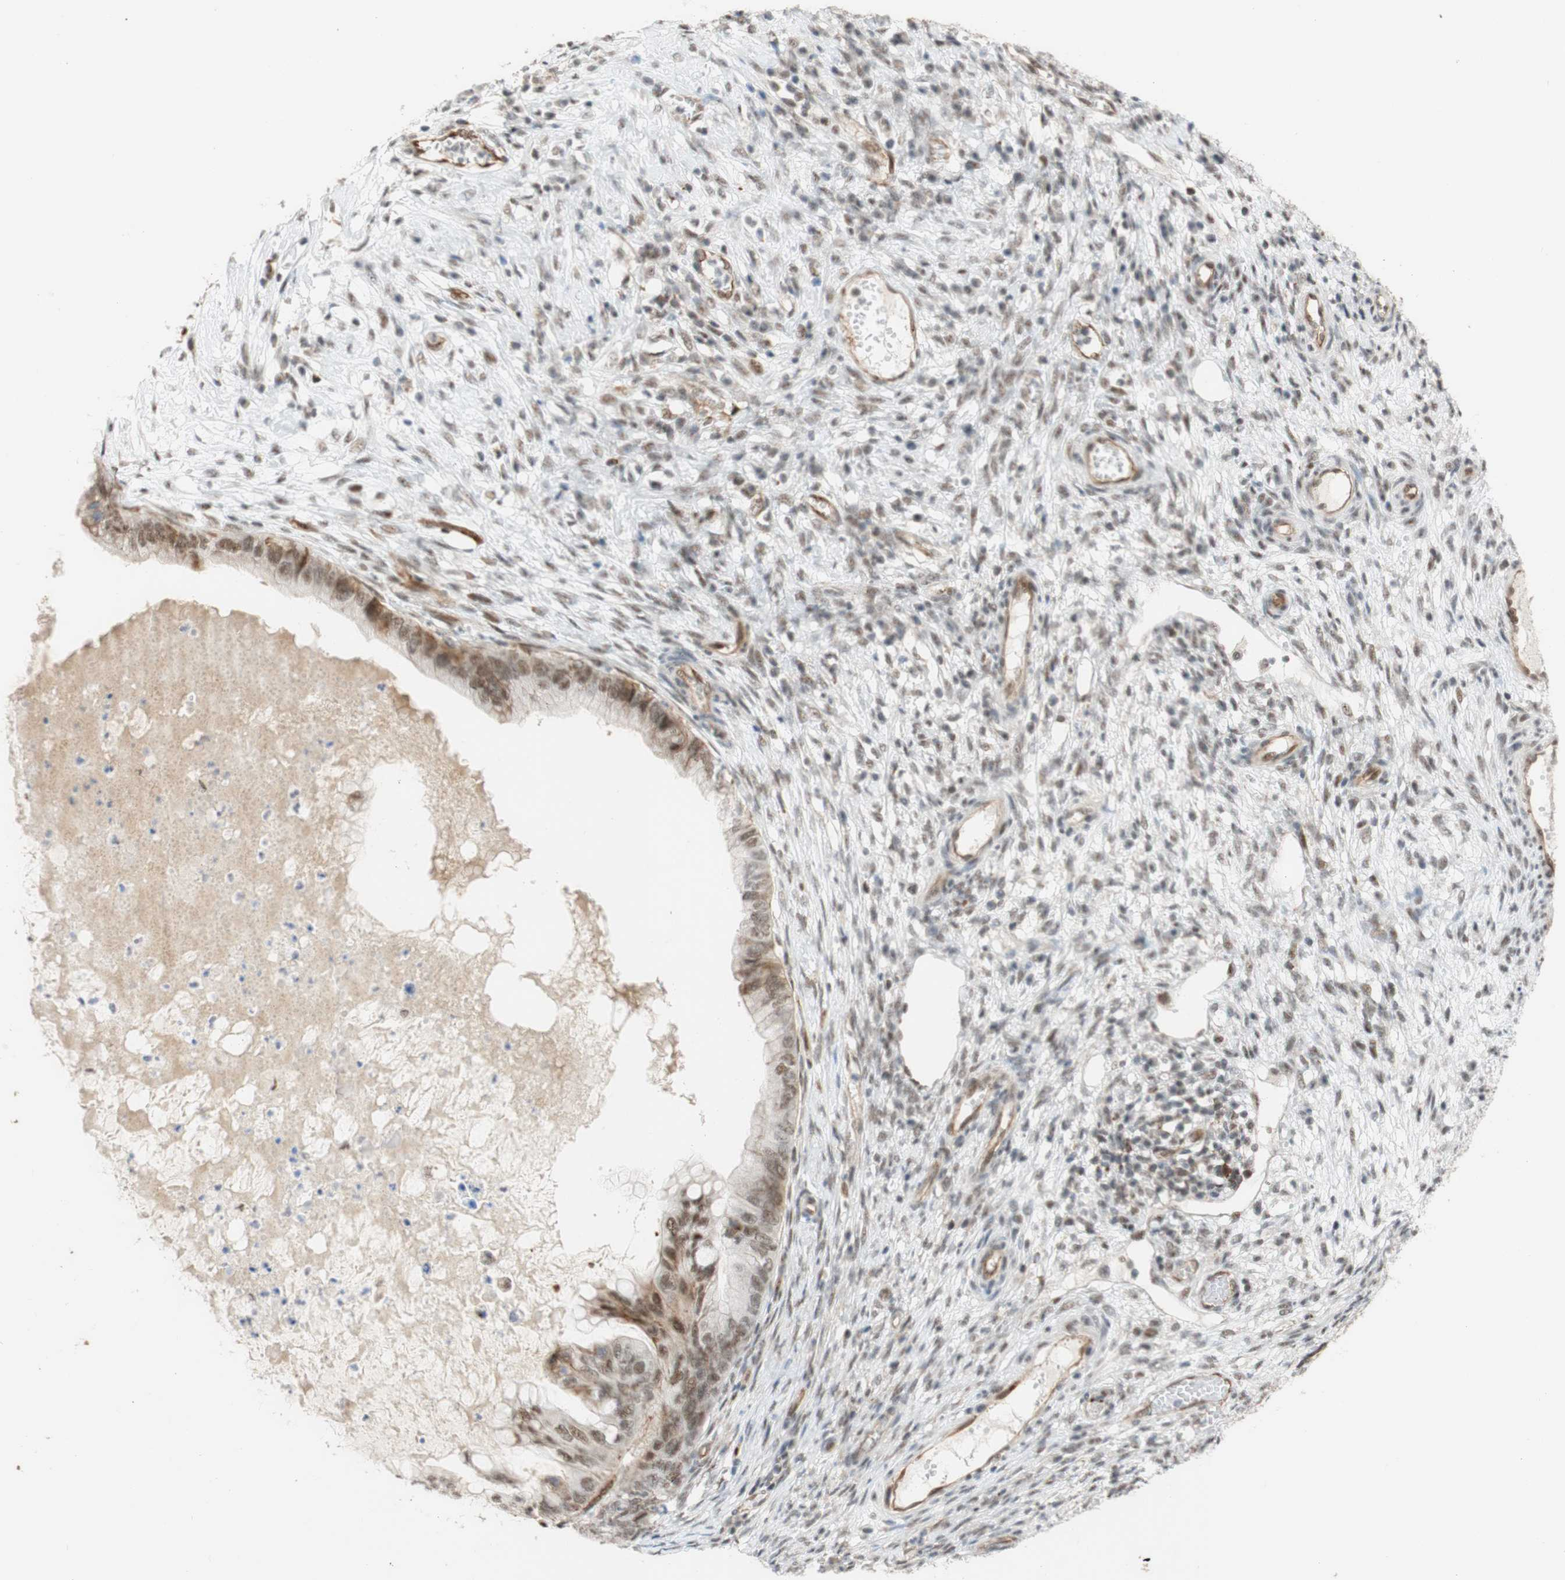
{"staining": {"intensity": "weak", "quantity": ">75%", "location": "cytoplasmic/membranous,nuclear"}, "tissue": "ovarian cancer", "cell_type": "Tumor cells", "image_type": "cancer", "snomed": [{"axis": "morphology", "description": "Cystadenocarcinoma, mucinous, NOS"}, {"axis": "topography", "description": "Ovary"}], "caption": "Tumor cells display weak cytoplasmic/membranous and nuclear expression in approximately >75% of cells in ovarian cancer.", "gene": "SAP18", "patient": {"sex": "female", "age": 80}}